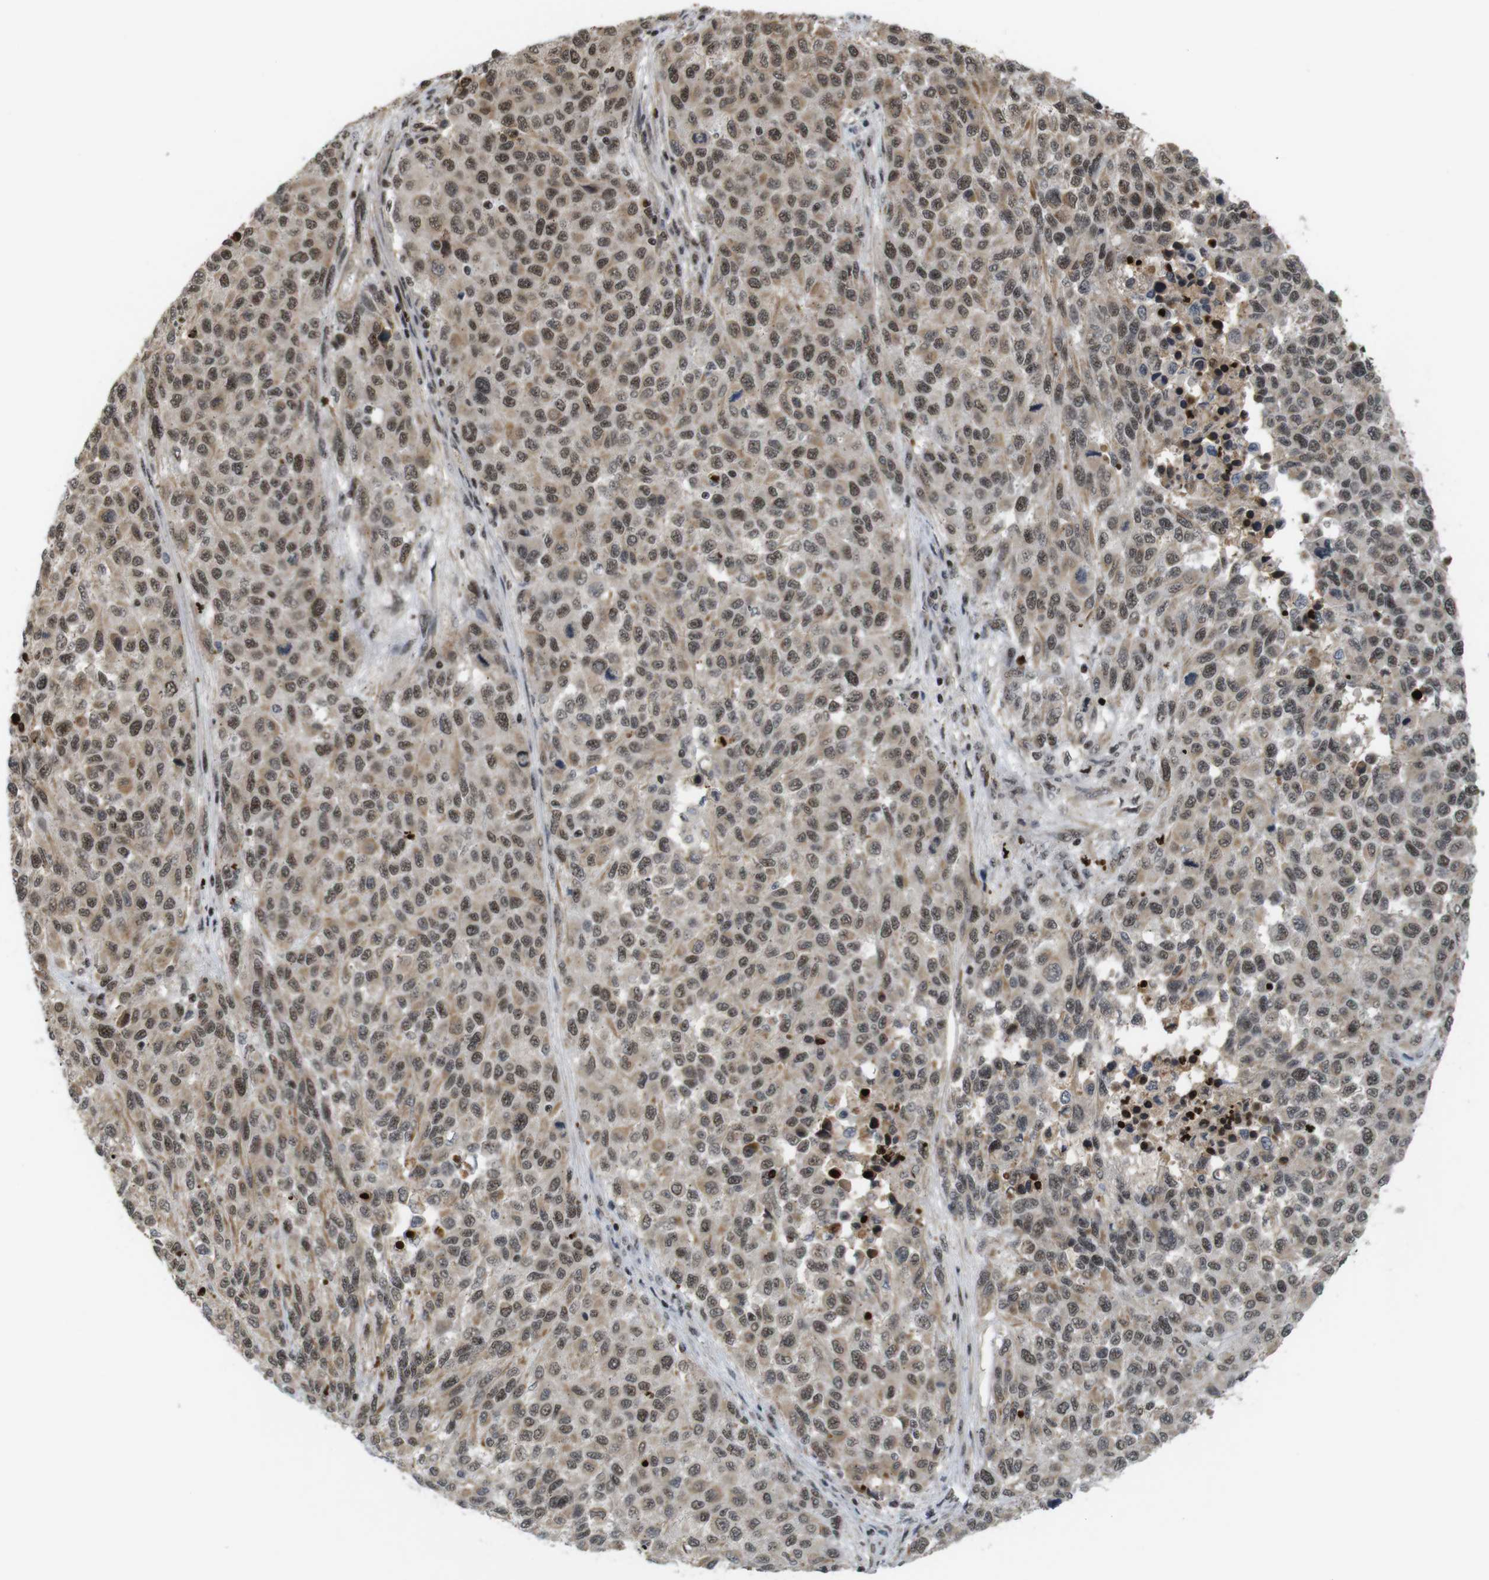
{"staining": {"intensity": "moderate", "quantity": ">75%", "location": "nuclear"}, "tissue": "melanoma", "cell_type": "Tumor cells", "image_type": "cancer", "snomed": [{"axis": "morphology", "description": "Malignant melanoma, Metastatic site"}, {"axis": "topography", "description": "Lymph node"}], "caption": "This micrograph displays immunohistochemistry (IHC) staining of melanoma, with medium moderate nuclear positivity in approximately >75% of tumor cells.", "gene": "SP2", "patient": {"sex": "male", "age": 61}}